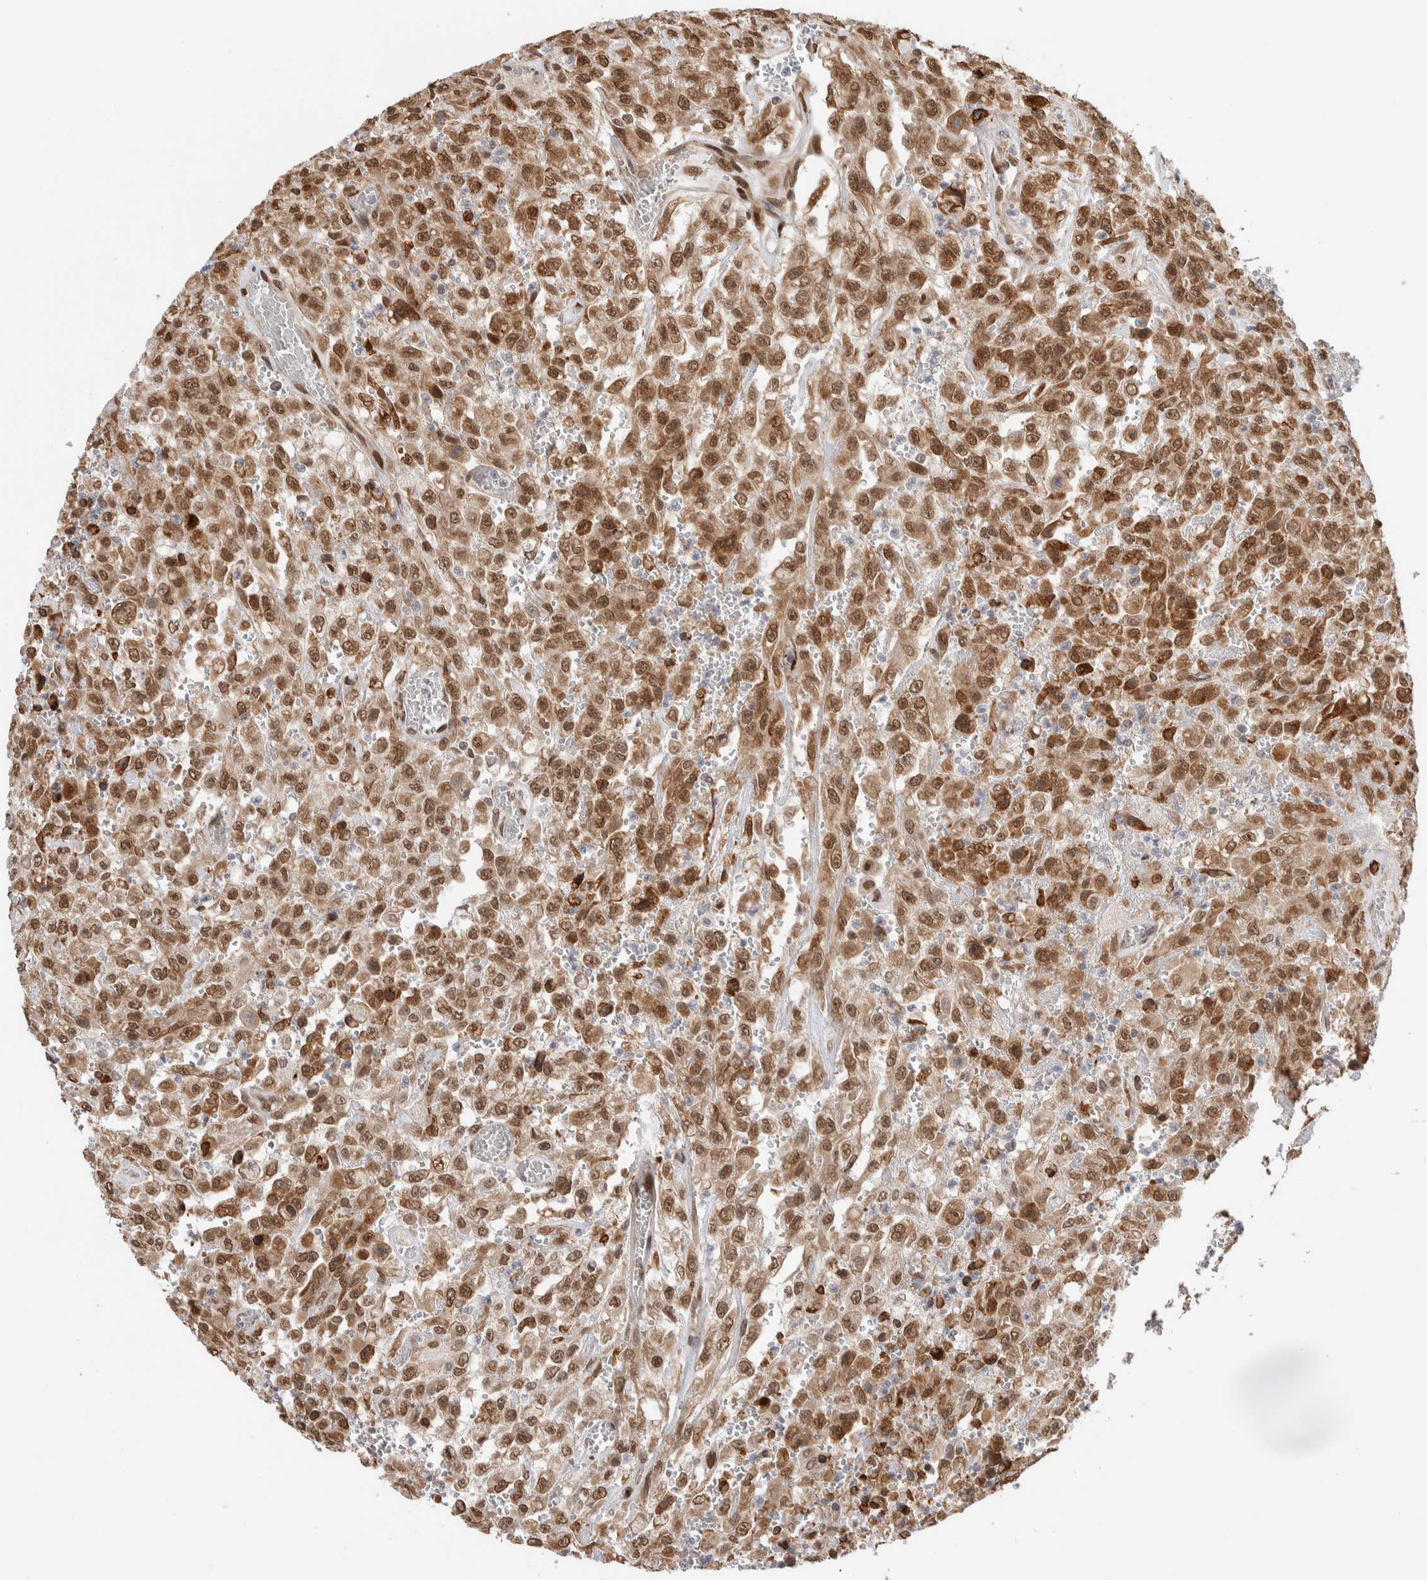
{"staining": {"intensity": "moderate", "quantity": ">75%", "location": "cytoplasmic/membranous,nuclear"}, "tissue": "urothelial cancer", "cell_type": "Tumor cells", "image_type": "cancer", "snomed": [{"axis": "morphology", "description": "Urothelial carcinoma, High grade"}, {"axis": "topography", "description": "Urinary bladder"}], "caption": "A high-resolution micrograph shows immunohistochemistry staining of urothelial cancer, which displays moderate cytoplasmic/membranous and nuclear expression in about >75% of tumor cells.", "gene": "TNRC18", "patient": {"sex": "male", "age": 46}}